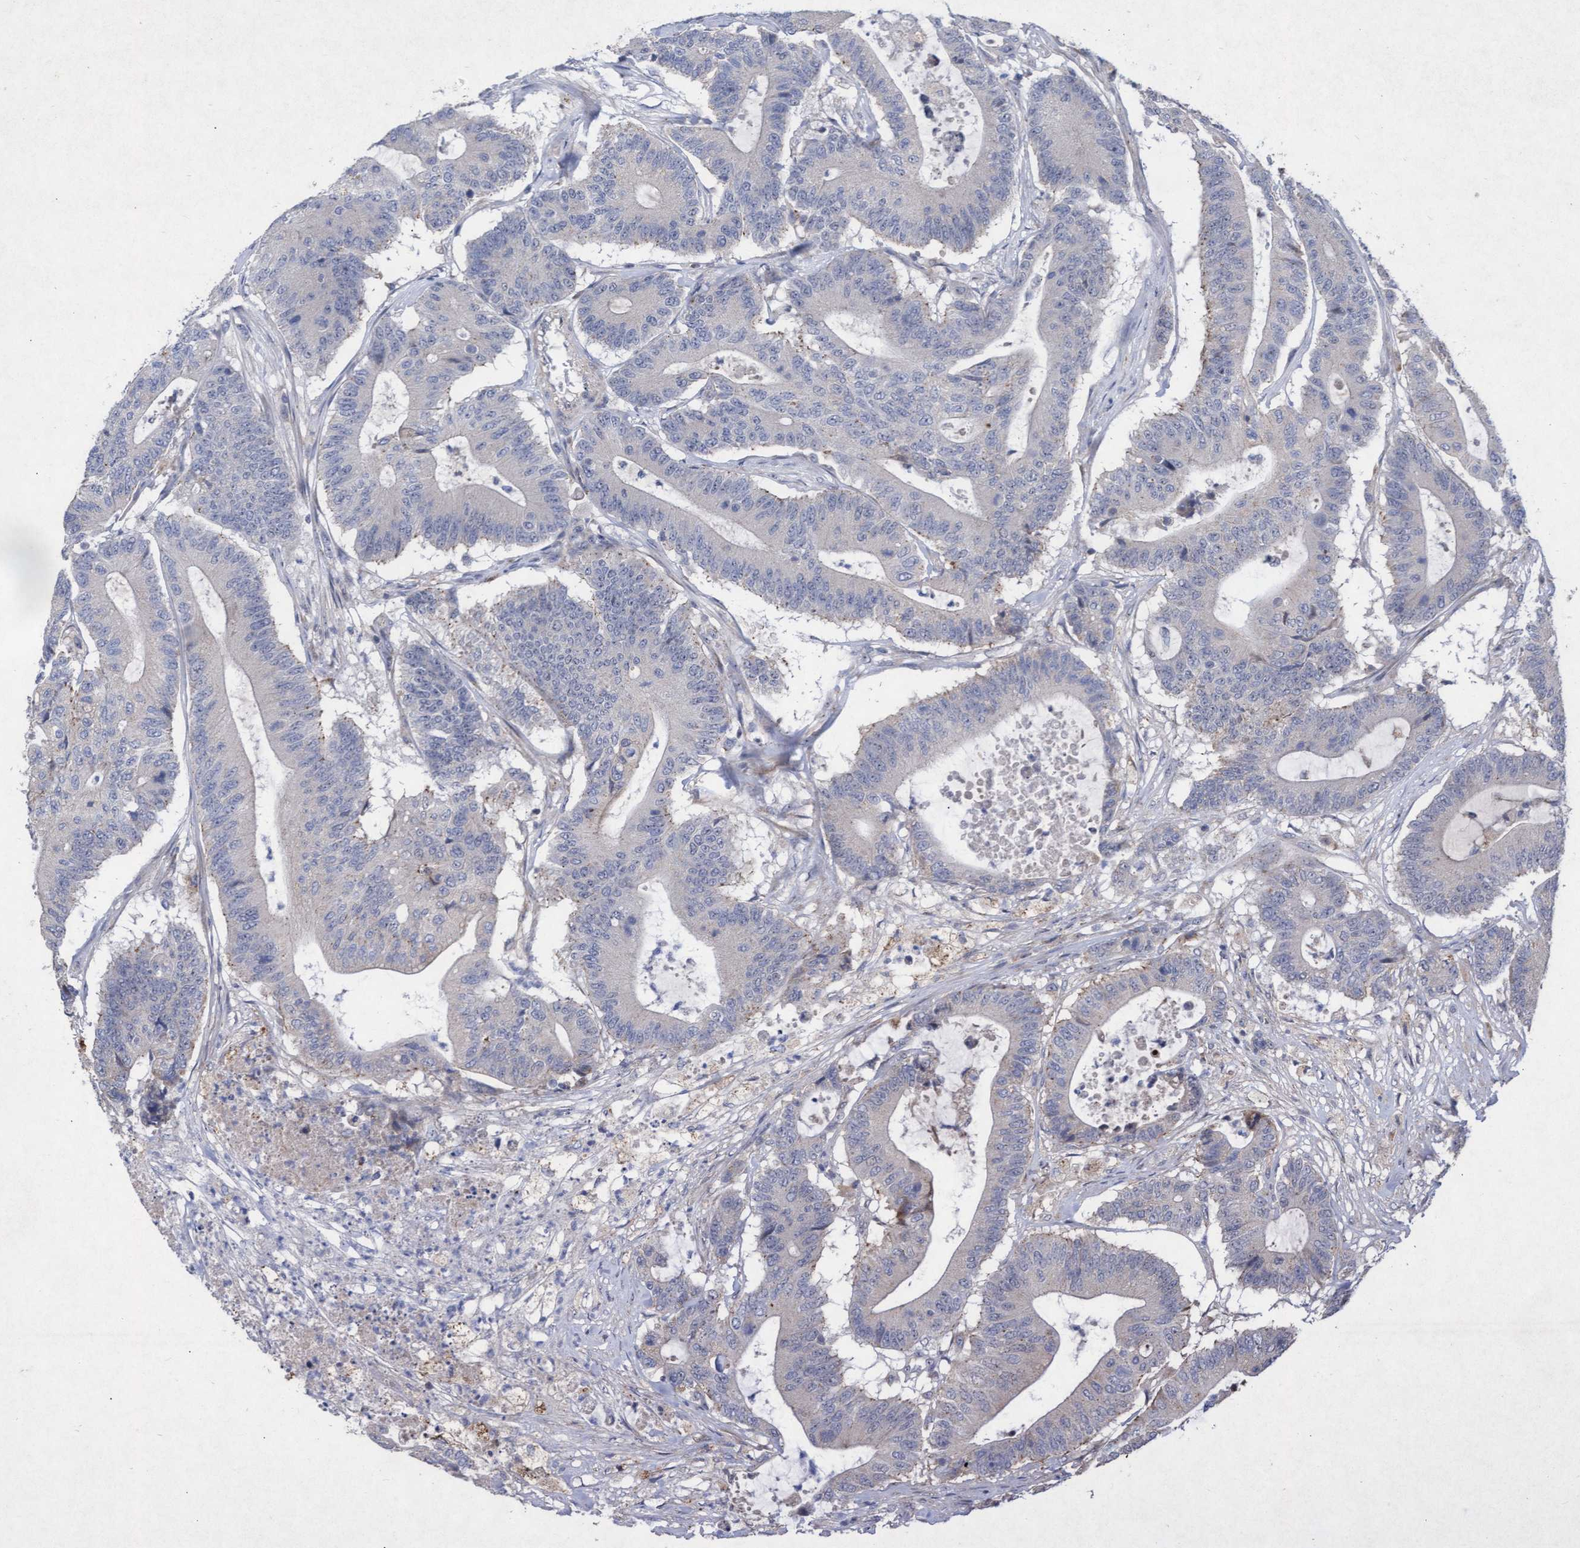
{"staining": {"intensity": "negative", "quantity": "none", "location": "none"}, "tissue": "colorectal cancer", "cell_type": "Tumor cells", "image_type": "cancer", "snomed": [{"axis": "morphology", "description": "Adenocarcinoma, NOS"}, {"axis": "topography", "description": "Colon"}], "caption": "This is an IHC photomicrograph of adenocarcinoma (colorectal). There is no staining in tumor cells.", "gene": "ABCF2", "patient": {"sex": "female", "age": 84}}